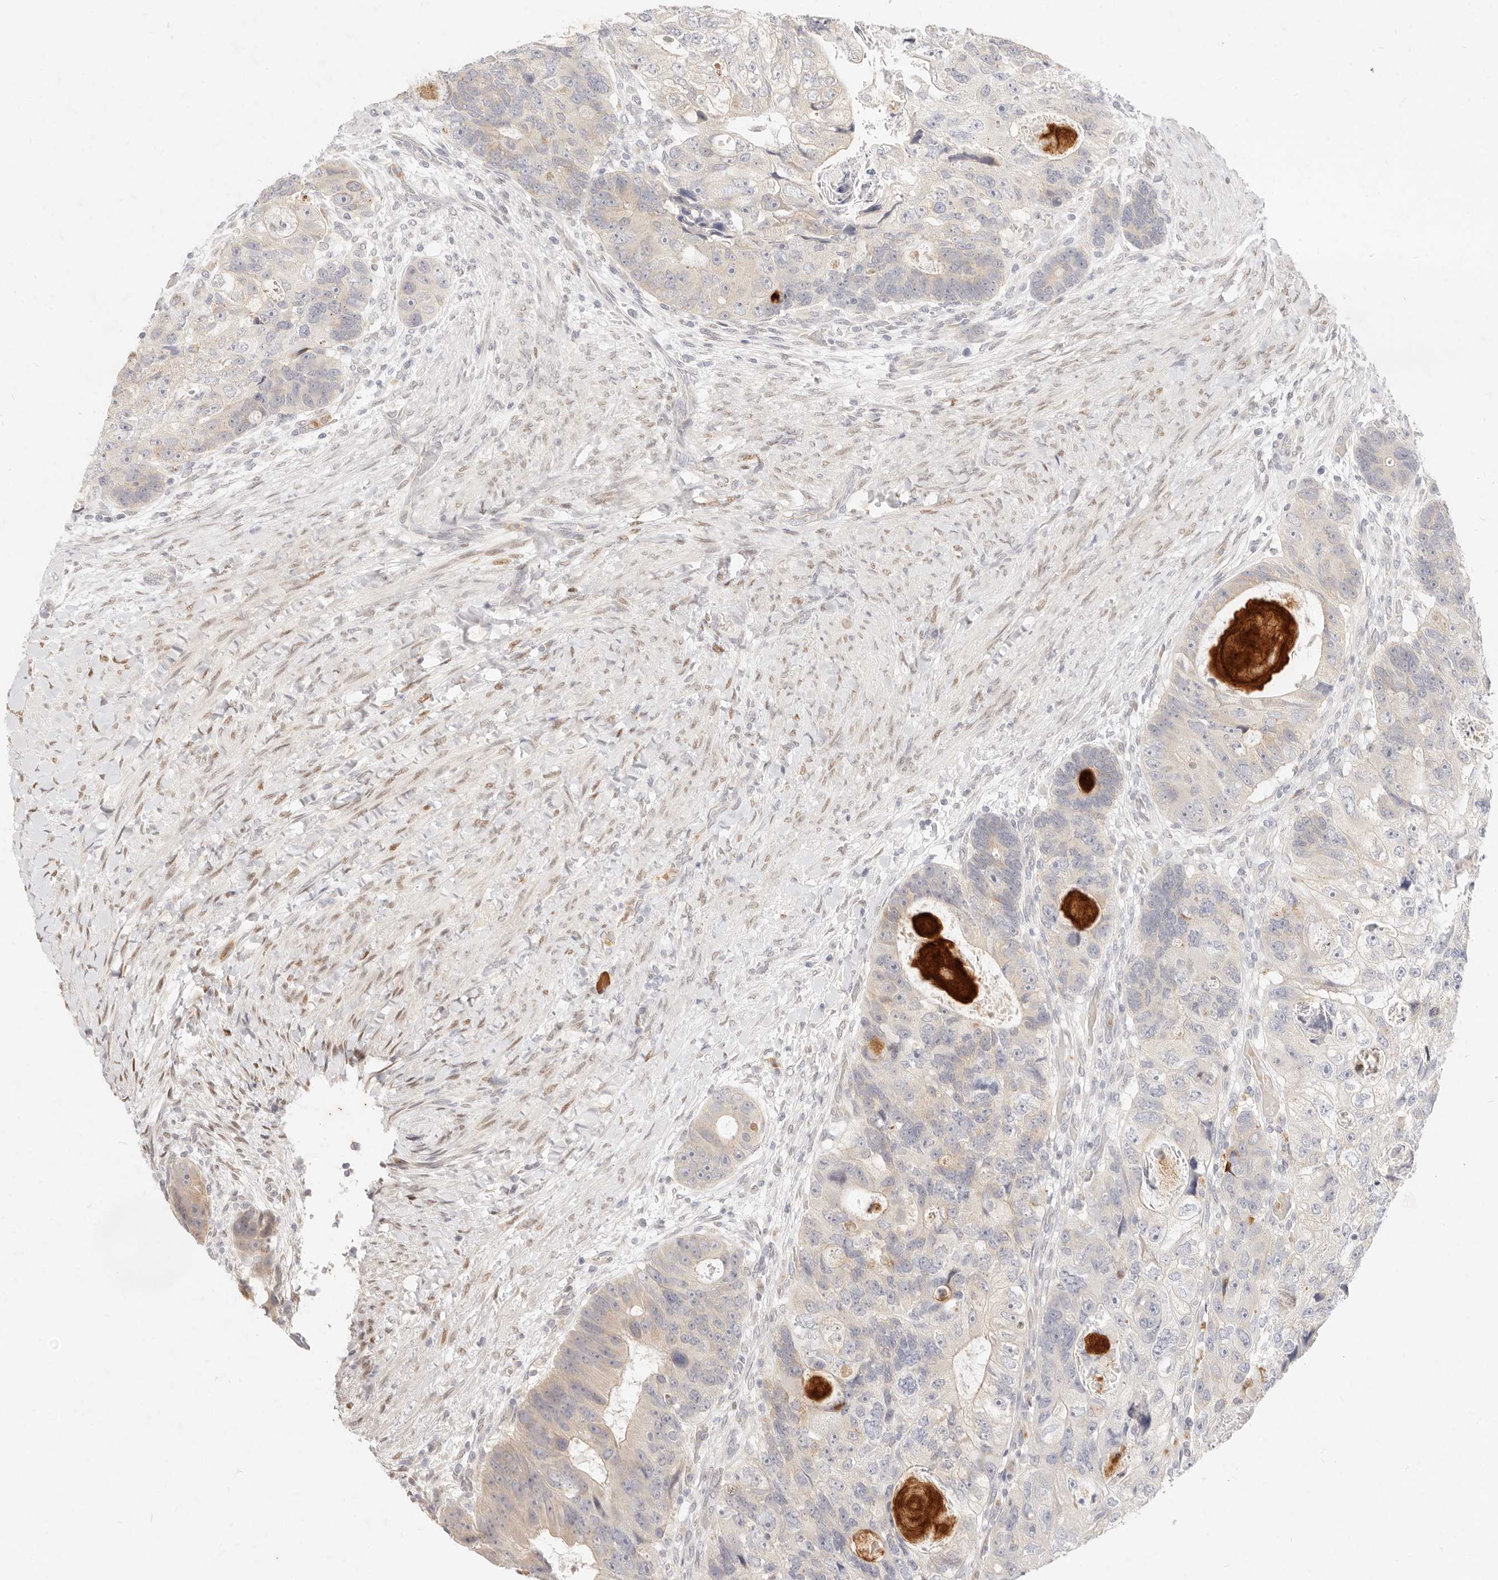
{"staining": {"intensity": "weak", "quantity": "<25%", "location": "cytoplasmic/membranous"}, "tissue": "colorectal cancer", "cell_type": "Tumor cells", "image_type": "cancer", "snomed": [{"axis": "morphology", "description": "Adenocarcinoma, NOS"}, {"axis": "topography", "description": "Rectum"}], "caption": "Immunohistochemistry micrograph of human colorectal cancer stained for a protein (brown), which shows no expression in tumor cells.", "gene": "ASCL3", "patient": {"sex": "male", "age": 59}}